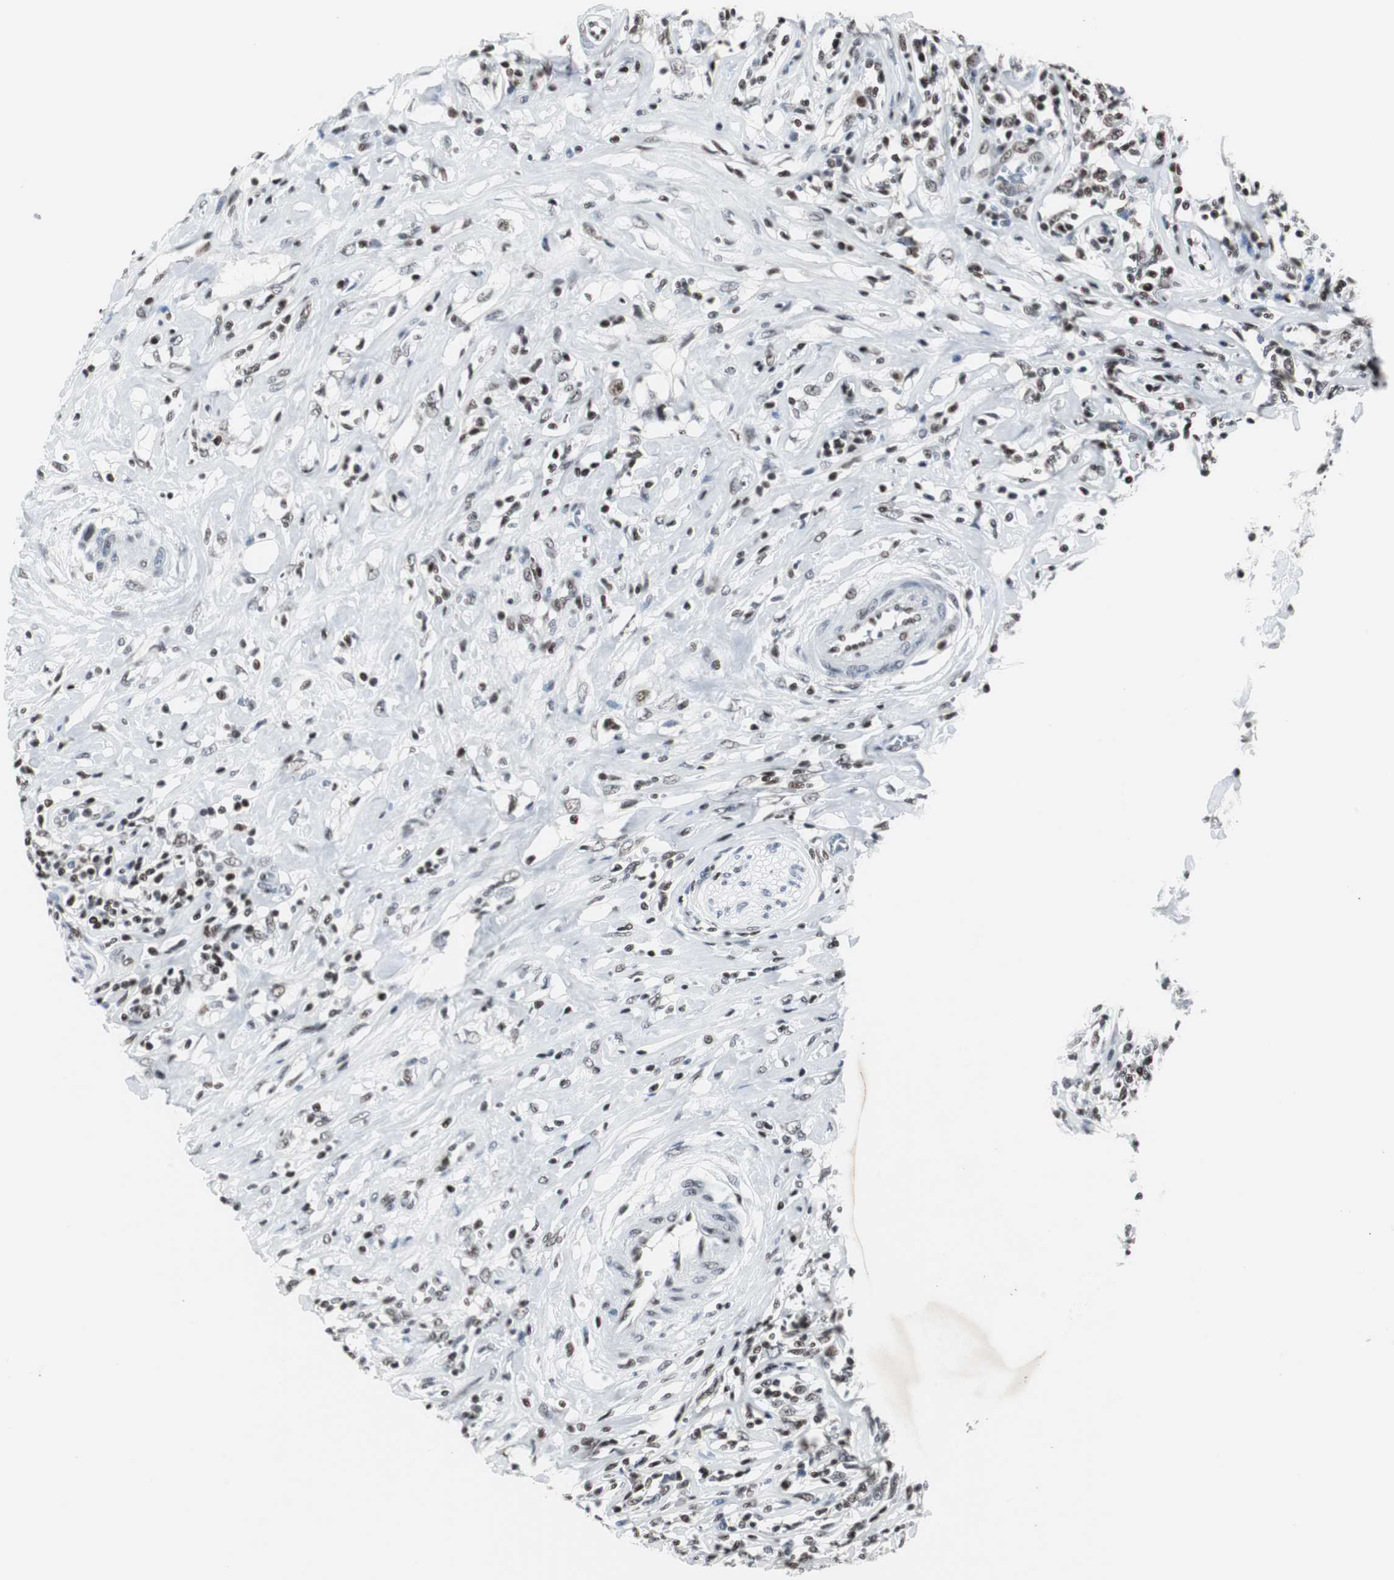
{"staining": {"intensity": "moderate", "quantity": ">75%", "location": "nuclear"}, "tissue": "lymphoma", "cell_type": "Tumor cells", "image_type": "cancer", "snomed": [{"axis": "morphology", "description": "Malignant lymphoma, non-Hodgkin's type, High grade"}, {"axis": "topography", "description": "Lymph node"}], "caption": "The image displays immunohistochemical staining of high-grade malignant lymphoma, non-Hodgkin's type. There is moderate nuclear staining is present in about >75% of tumor cells. Nuclei are stained in blue.", "gene": "RAD9A", "patient": {"sex": "female", "age": 84}}